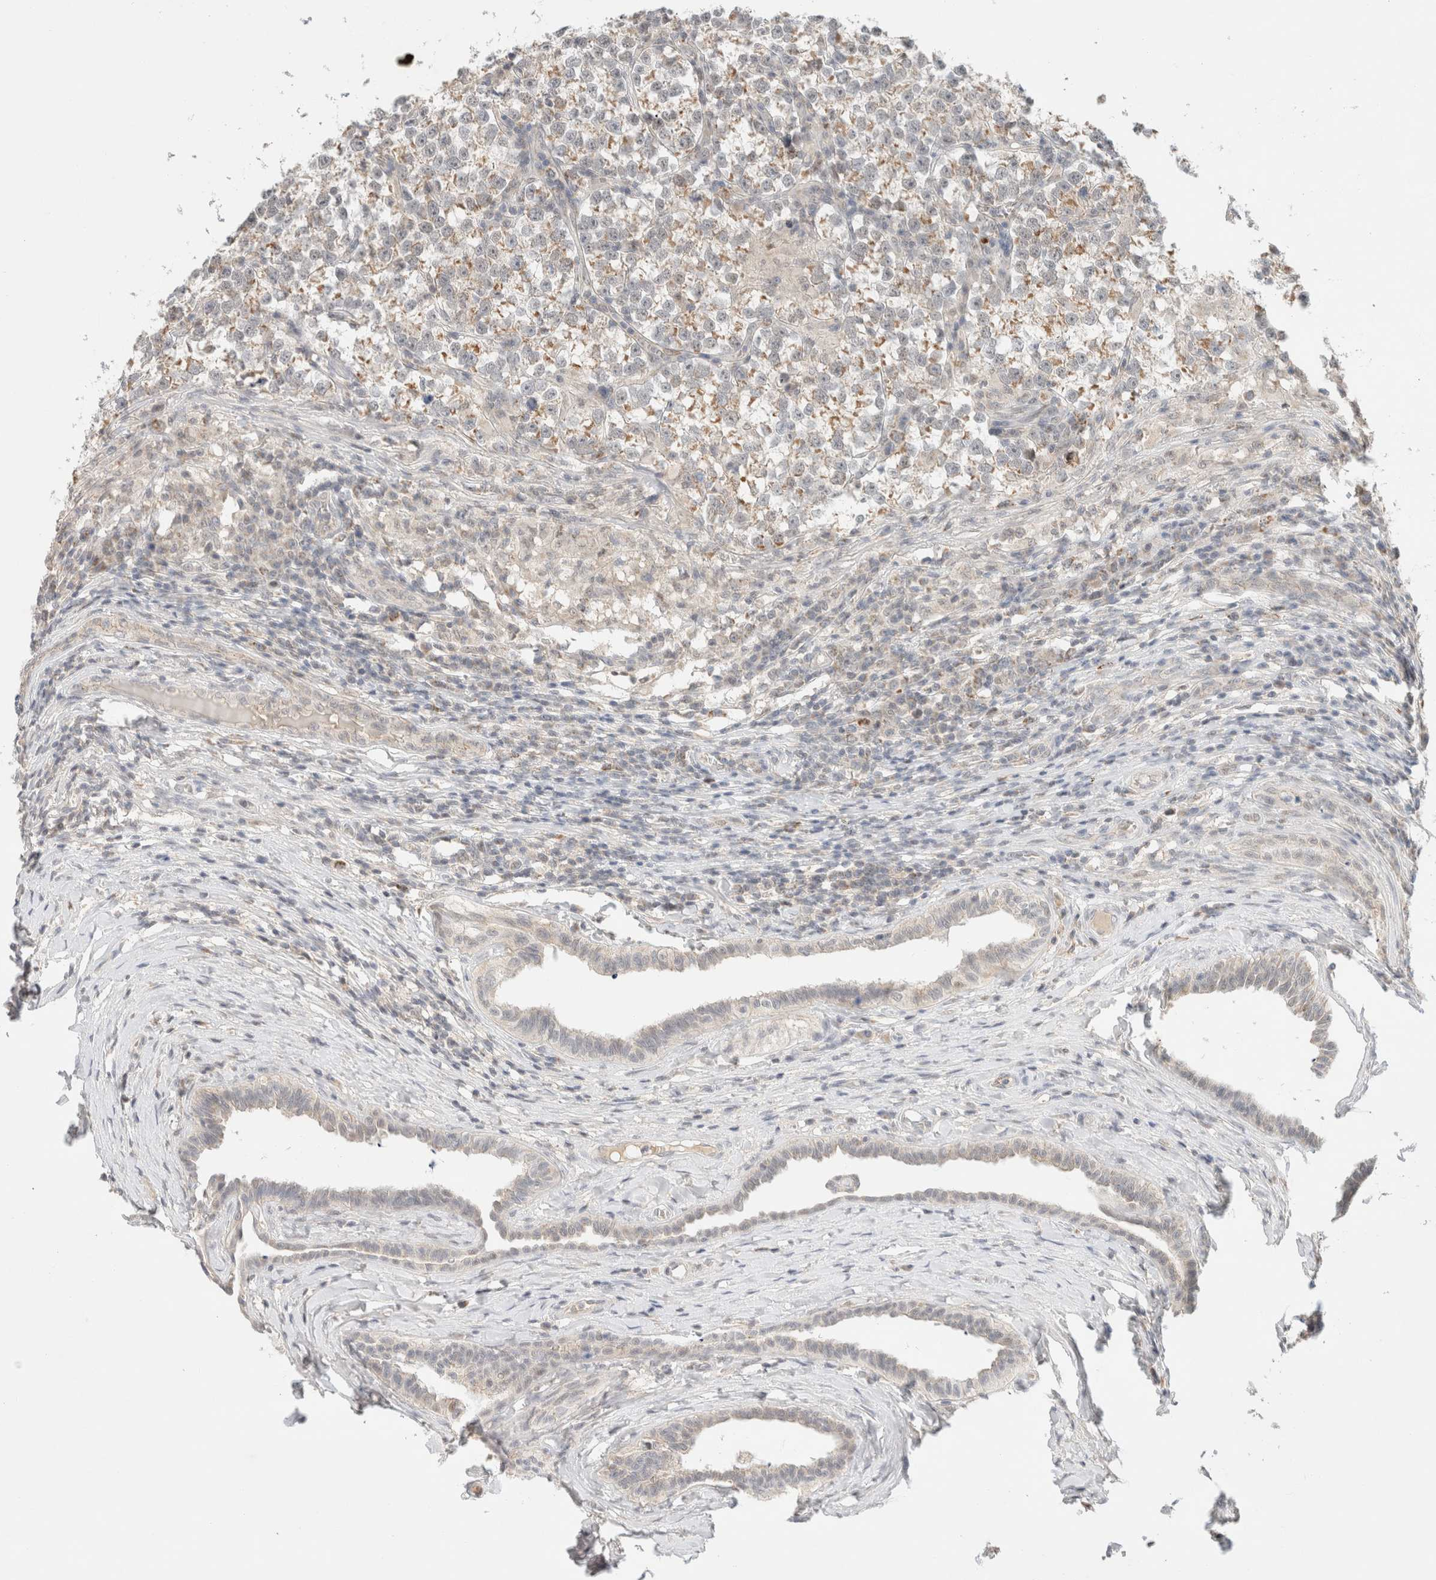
{"staining": {"intensity": "weak", "quantity": ">75%", "location": "cytoplasmic/membranous"}, "tissue": "testis cancer", "cell_type": "Tumor cells", "image_type": "cancer", "snomed": [{"axis": "morphology", "description": "Normal tissue, NOS"}, {"axis": "morphology", "description": "Seminoma, NOS"}, {"axis": "topography", "description": "Testis"}], "caption": "Testis cancer (seminoma) stained for a protein reveals weak cytoplasmic/membranous positivity in tumor cells.", "gene": "MRM3", "patient": {"sex": "male", "age": 43}}